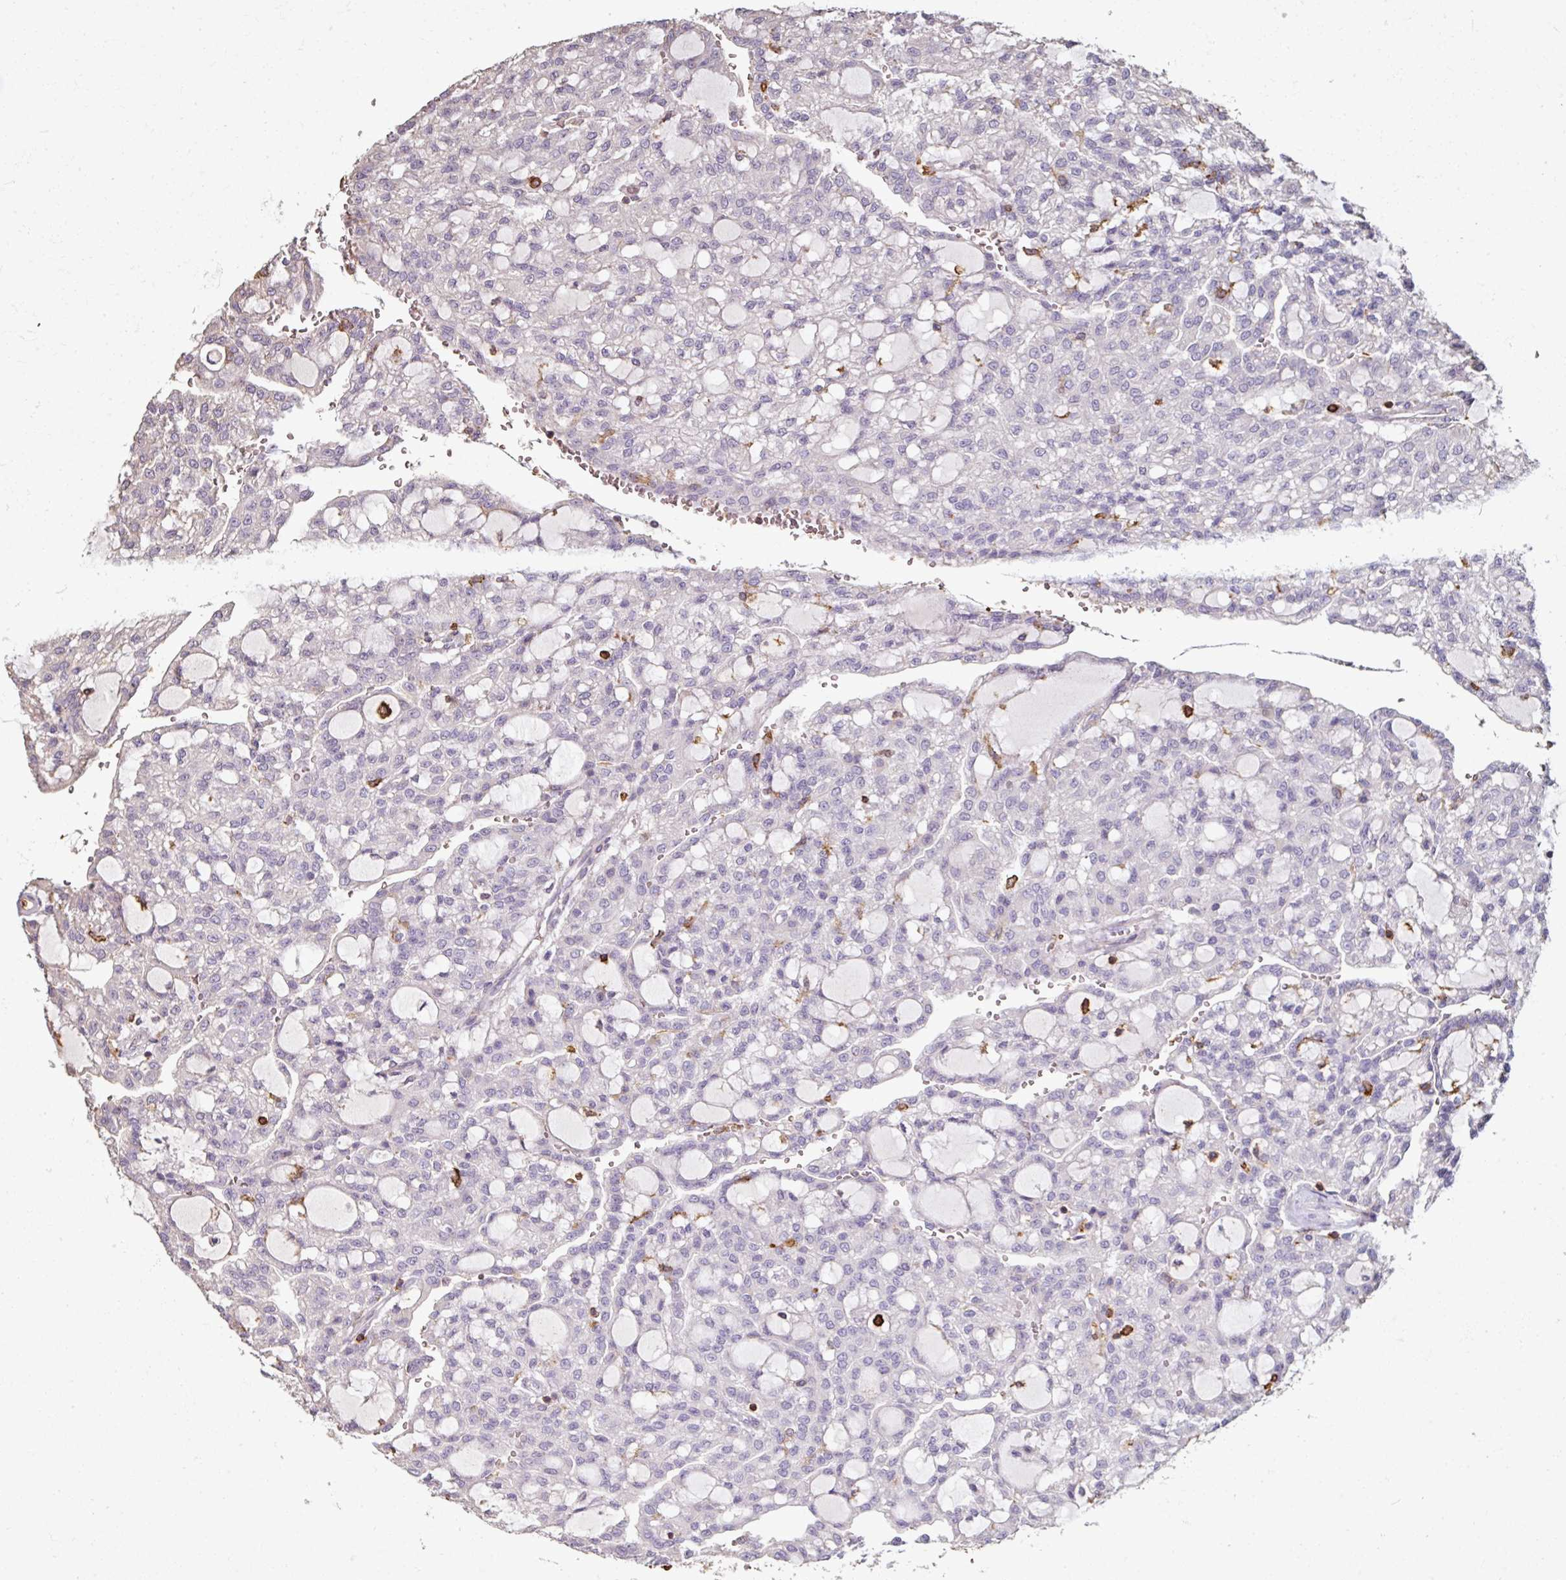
{"staining": {"intensity": "negative", "quantity": "none", "location": "none"}, "tissue": "renal cancer", "cell_type": "Tumor cells", "image_type": "cancer", "snomed": [{"axis": "morphology", "description": "Adenocarcinoma, NOS"}, {"axis": "topography", "description": "Kidney"}], "caption": "Renal cancer (adenocarcinoma) was stained to show a protein in brown. There is no significant expression in tumor cells. (Stains: DAB (3,3'-diaminobenzidine) IHC with hematoxylin counter stain, Microscopy: brightfield microscopy at high magnification).", "gene": "OLFML2B", "patient": {"sex": "male", "age": 63}}